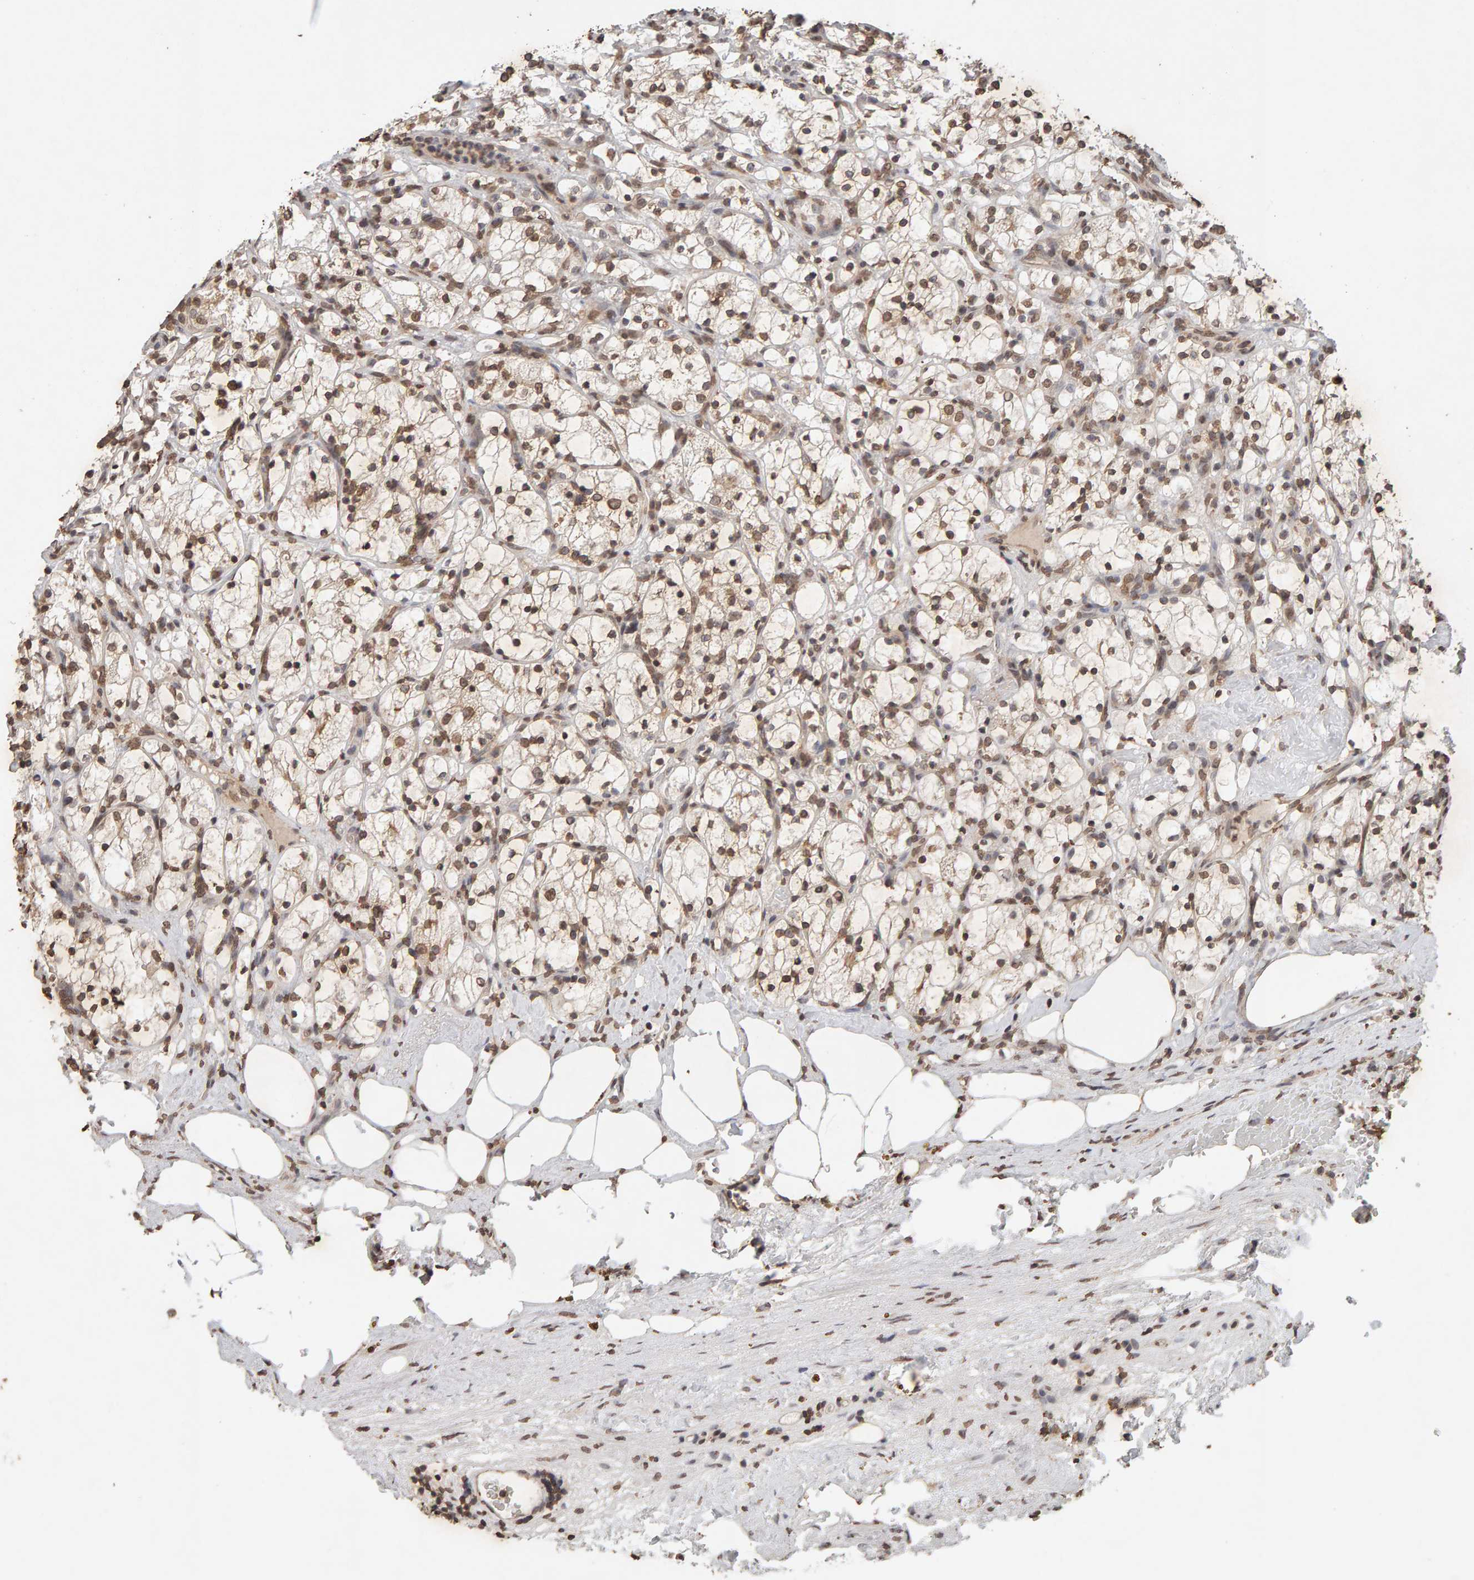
{"staining": {"intensity": "moderate", "quantity": ">75%", "location": "nuclear"}, "tissue": "renal cancer", "cell_type": "Tumor cells", "image_type": "cancer", "snomed": [{"axis": "morphology", "description": "Adenocarcinoma, NOS"}, {"axis": "topography", "description": "Kidney"}], "caption": "This is a micrograph of IHC staining of renal adenocarcinoma, which shows moderate expression in the nuclear of tumor cells.", "gene": "DNAJB5", "patient": {"sex": "female", "age": 69}}